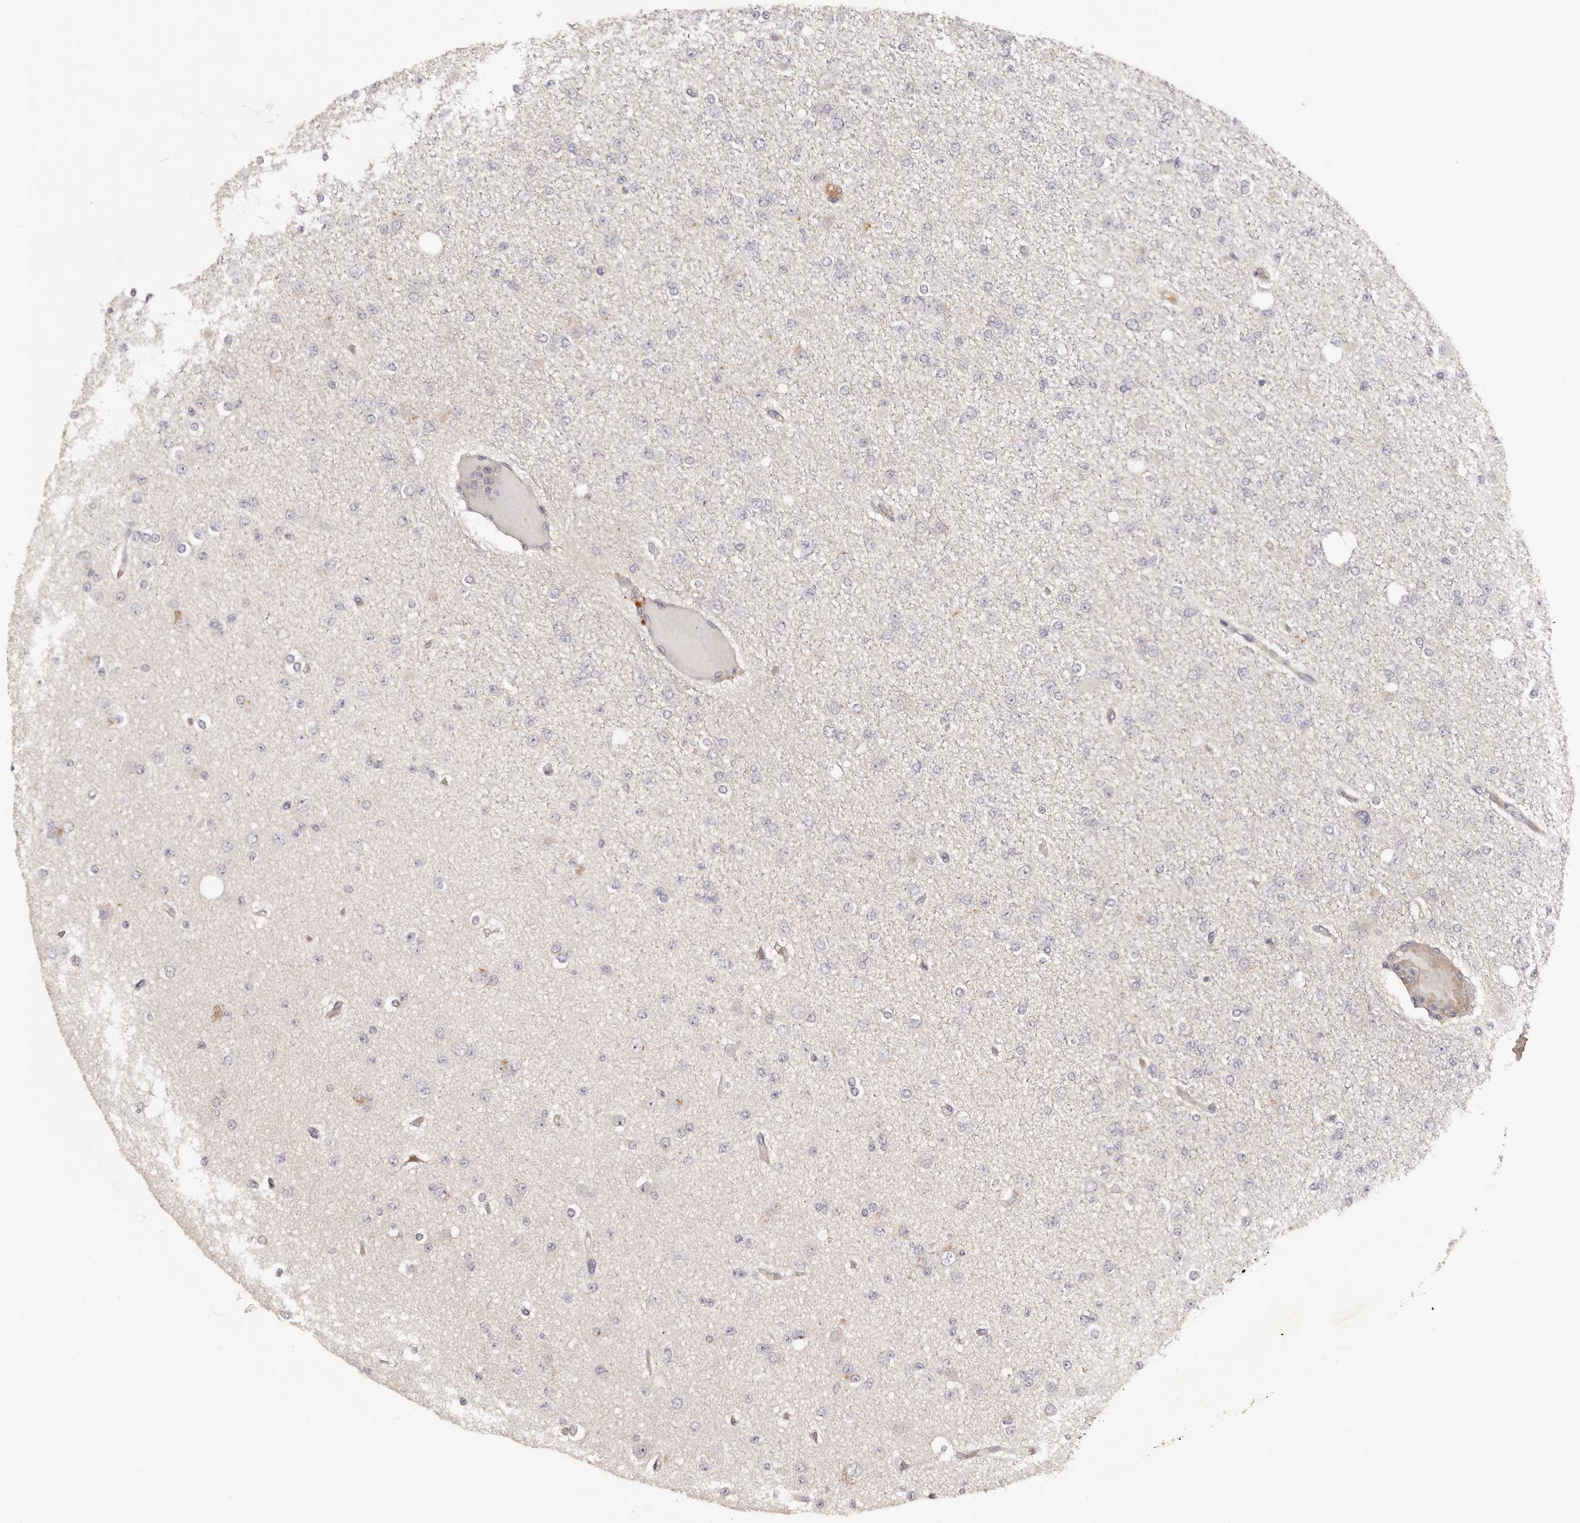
{"staining": {"intensity": "negative", "quantity": "none", "location": "none"}, "tissue": "glioma", "cell_type": "Tumor cells", "image_type": "cancer", "snomed": [{"axis": "morphology", "description": "Glioma, malignant, Low grade"}, {"axis": "topography", "description": "Brain"}], "caption": "A photomicrograph of human malignant glioma (low-grade) is negative for staining in tumor cells. (DAB (3,3'-diaminobenzidine) immunohistochemistry with hematoxylin counter stain).", "gene": "LTV1", "patient": {"sex": "female", "age": 22}}